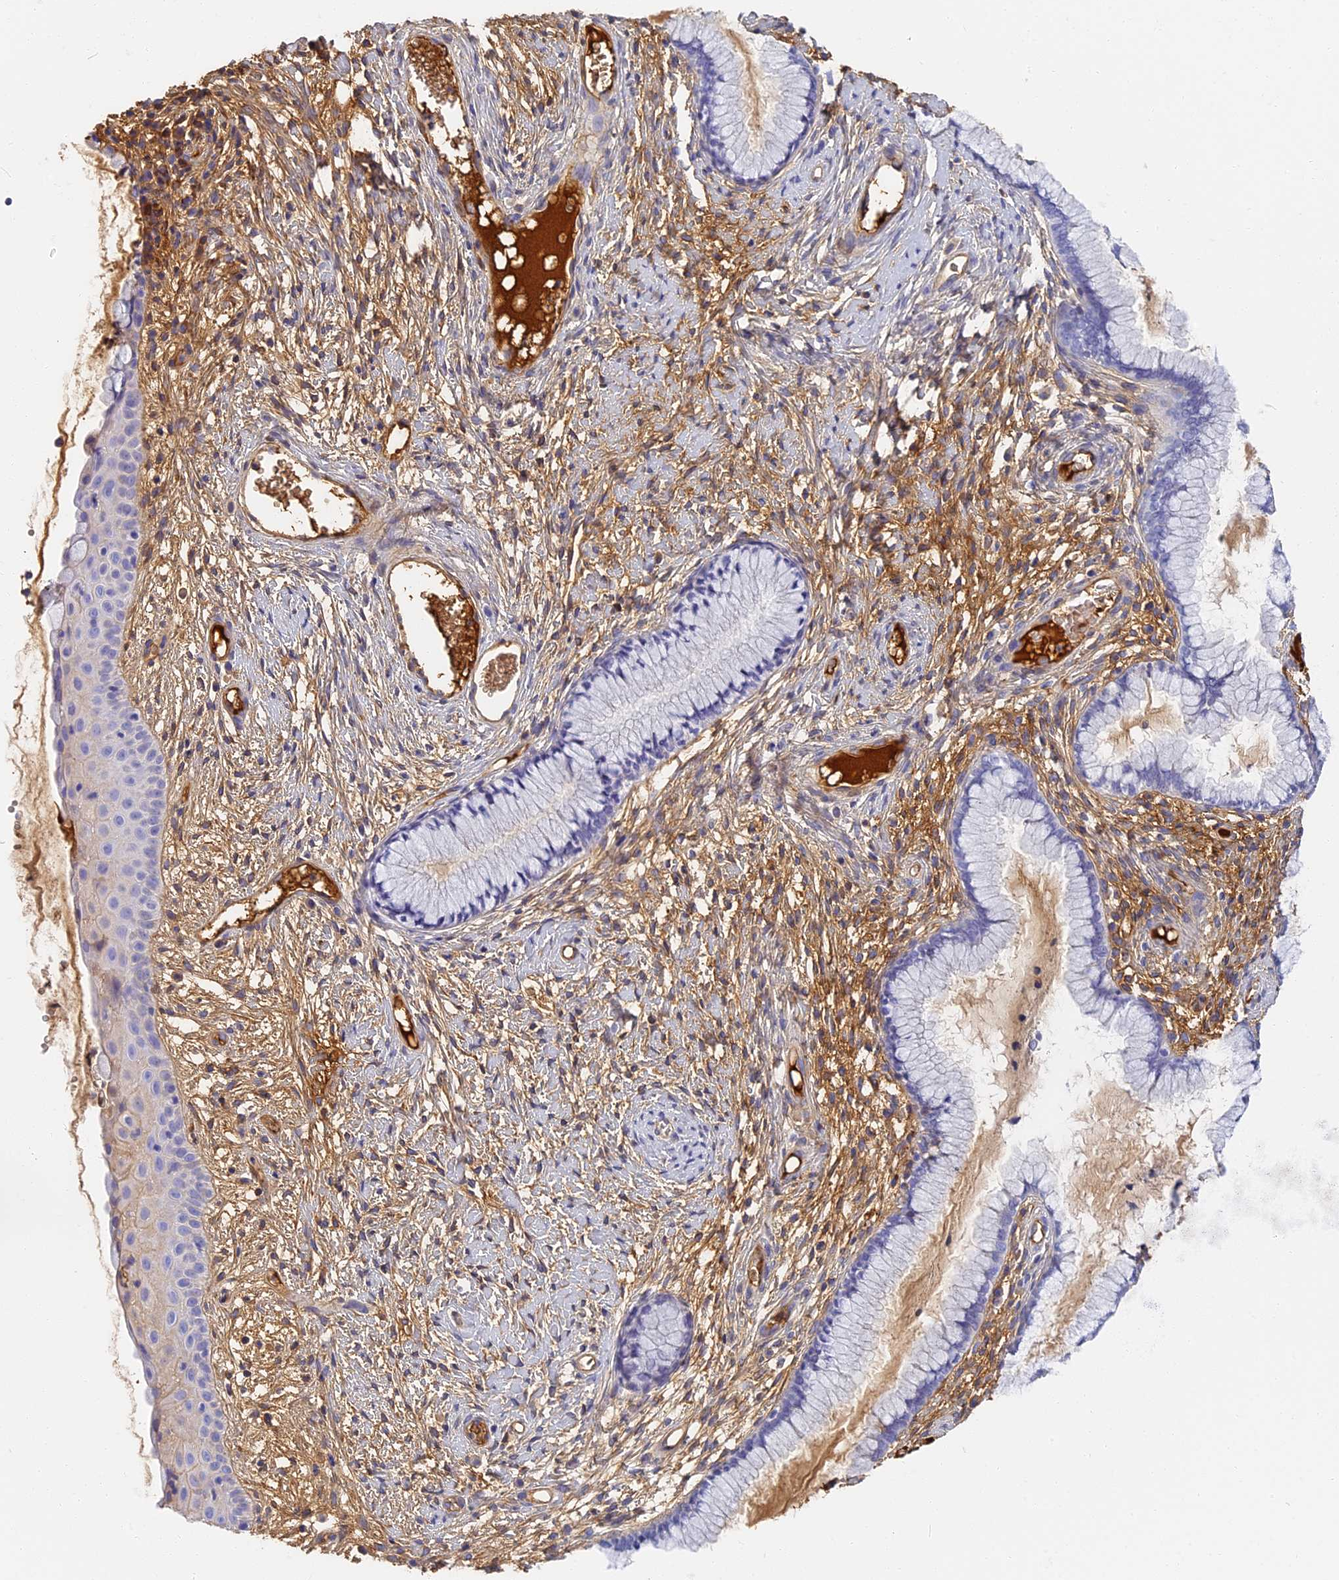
{"staining": {"intensity": "negative", "quantity": "none", "location": "none"}, "tissue": "cervix", "cell_type": "Glandular cells", "image_type": "normal", "snomed": [{"axis": "morphology", "description": "Normal tissue, NOS"}, {"axis": "topography", "description": "Cervix"}], "caption": "Micrograph shows no protein positivity in glandular cells of unremarkable cervix.", "gene": "ITIH1", "patient": {"sex": "female", "age": 42}}